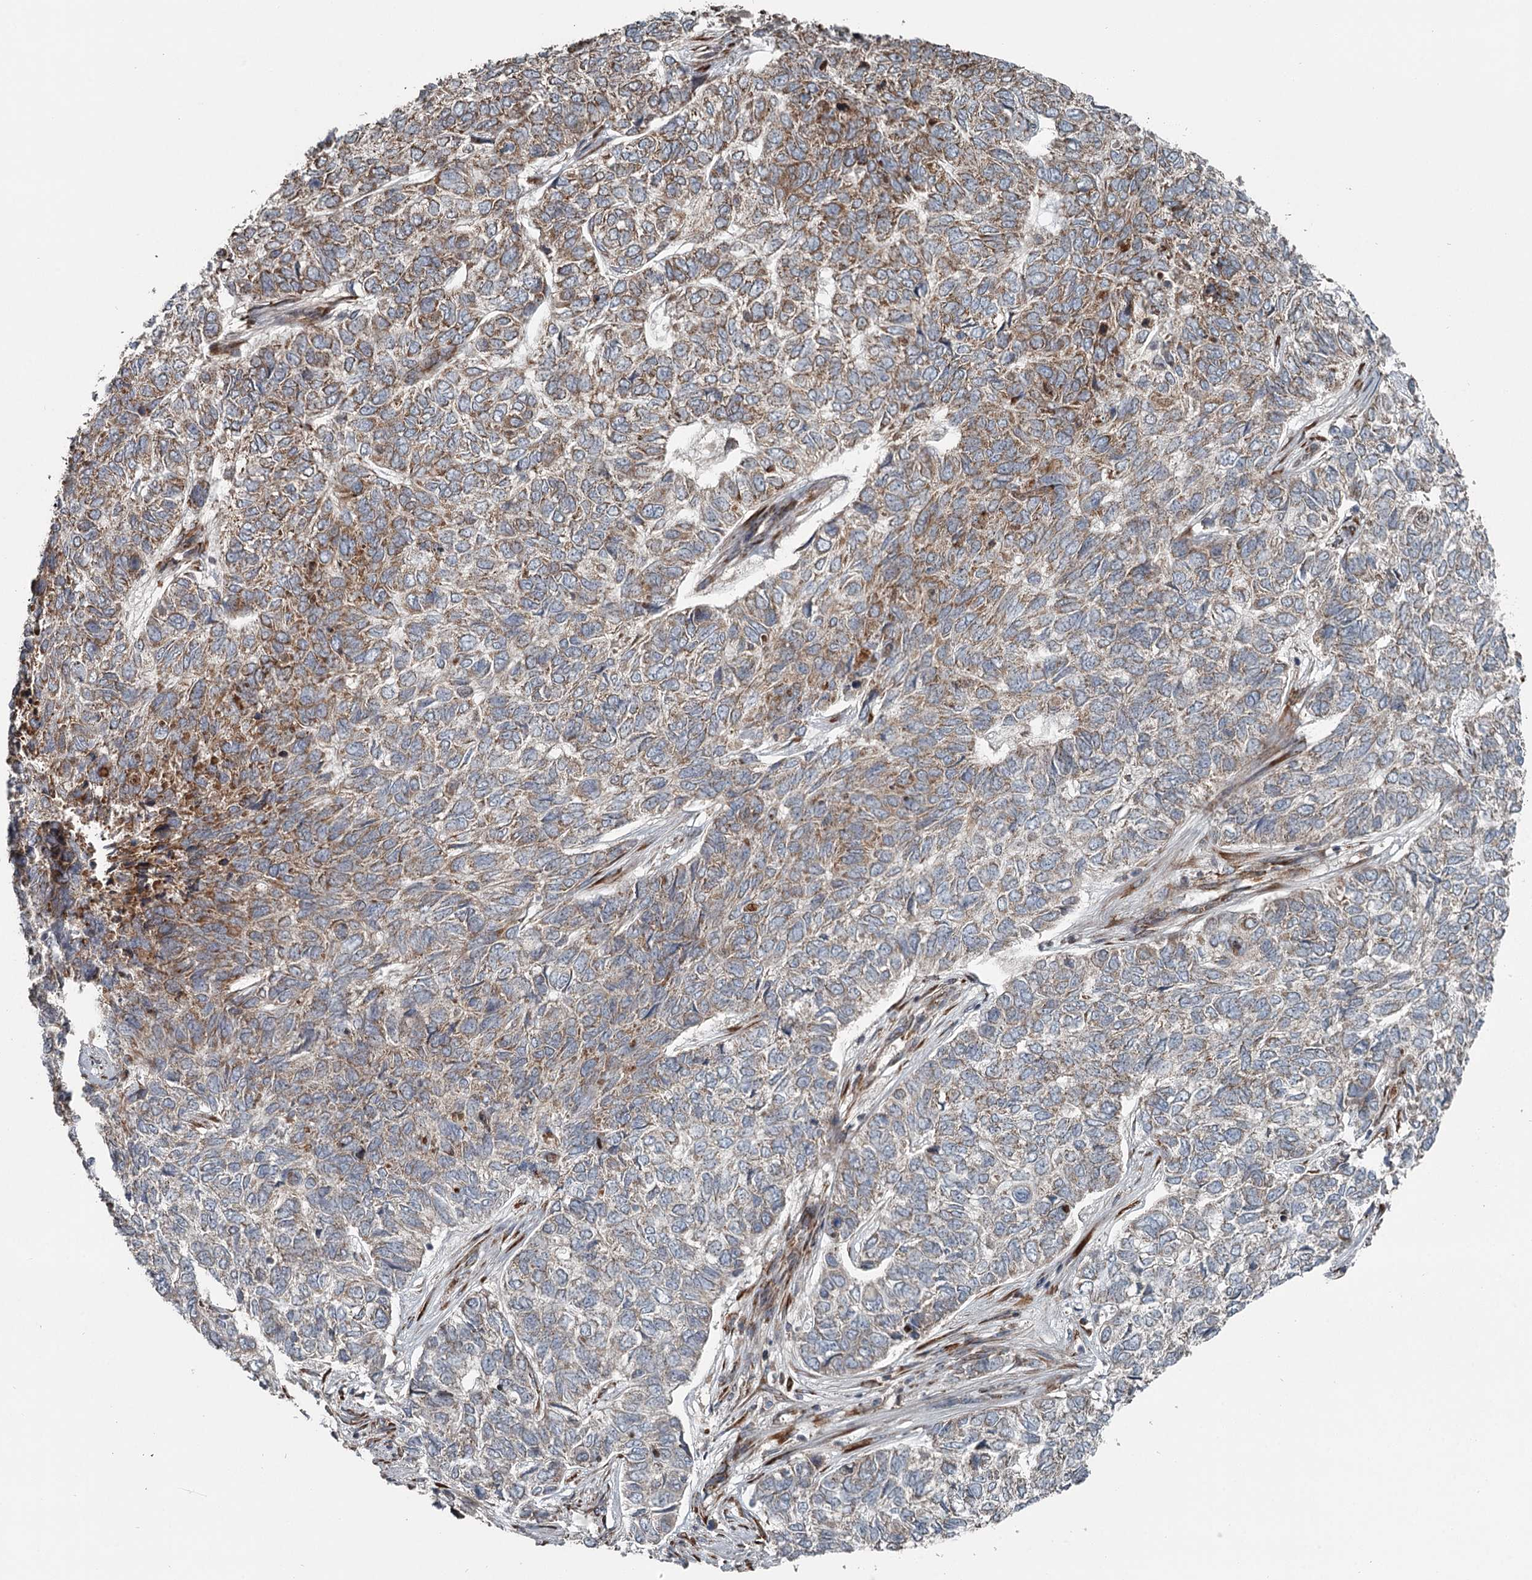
{"staining": {"intensity": "weak", "quantity": "25%-75%", "location": "cytoplasmic/membranous"}, "tissue": "skin cancer", "cell_type": "Tumor cells", "image_type": "cancer", "snomed": [{"axis": "morphology", "description": "Basal cell carcinoma"}, {"axis": "topography", "description": "Skin"}], "caption": "An IHC micrograph of neoplastic tissue is shown. Protein staining in brown highlights weak cytoplasmic/membranous positivity in basal cell carcinoma (skin) within tumor cells.", "gene": "RASSF8", "patient": {"sex": "female", "age": 65}}